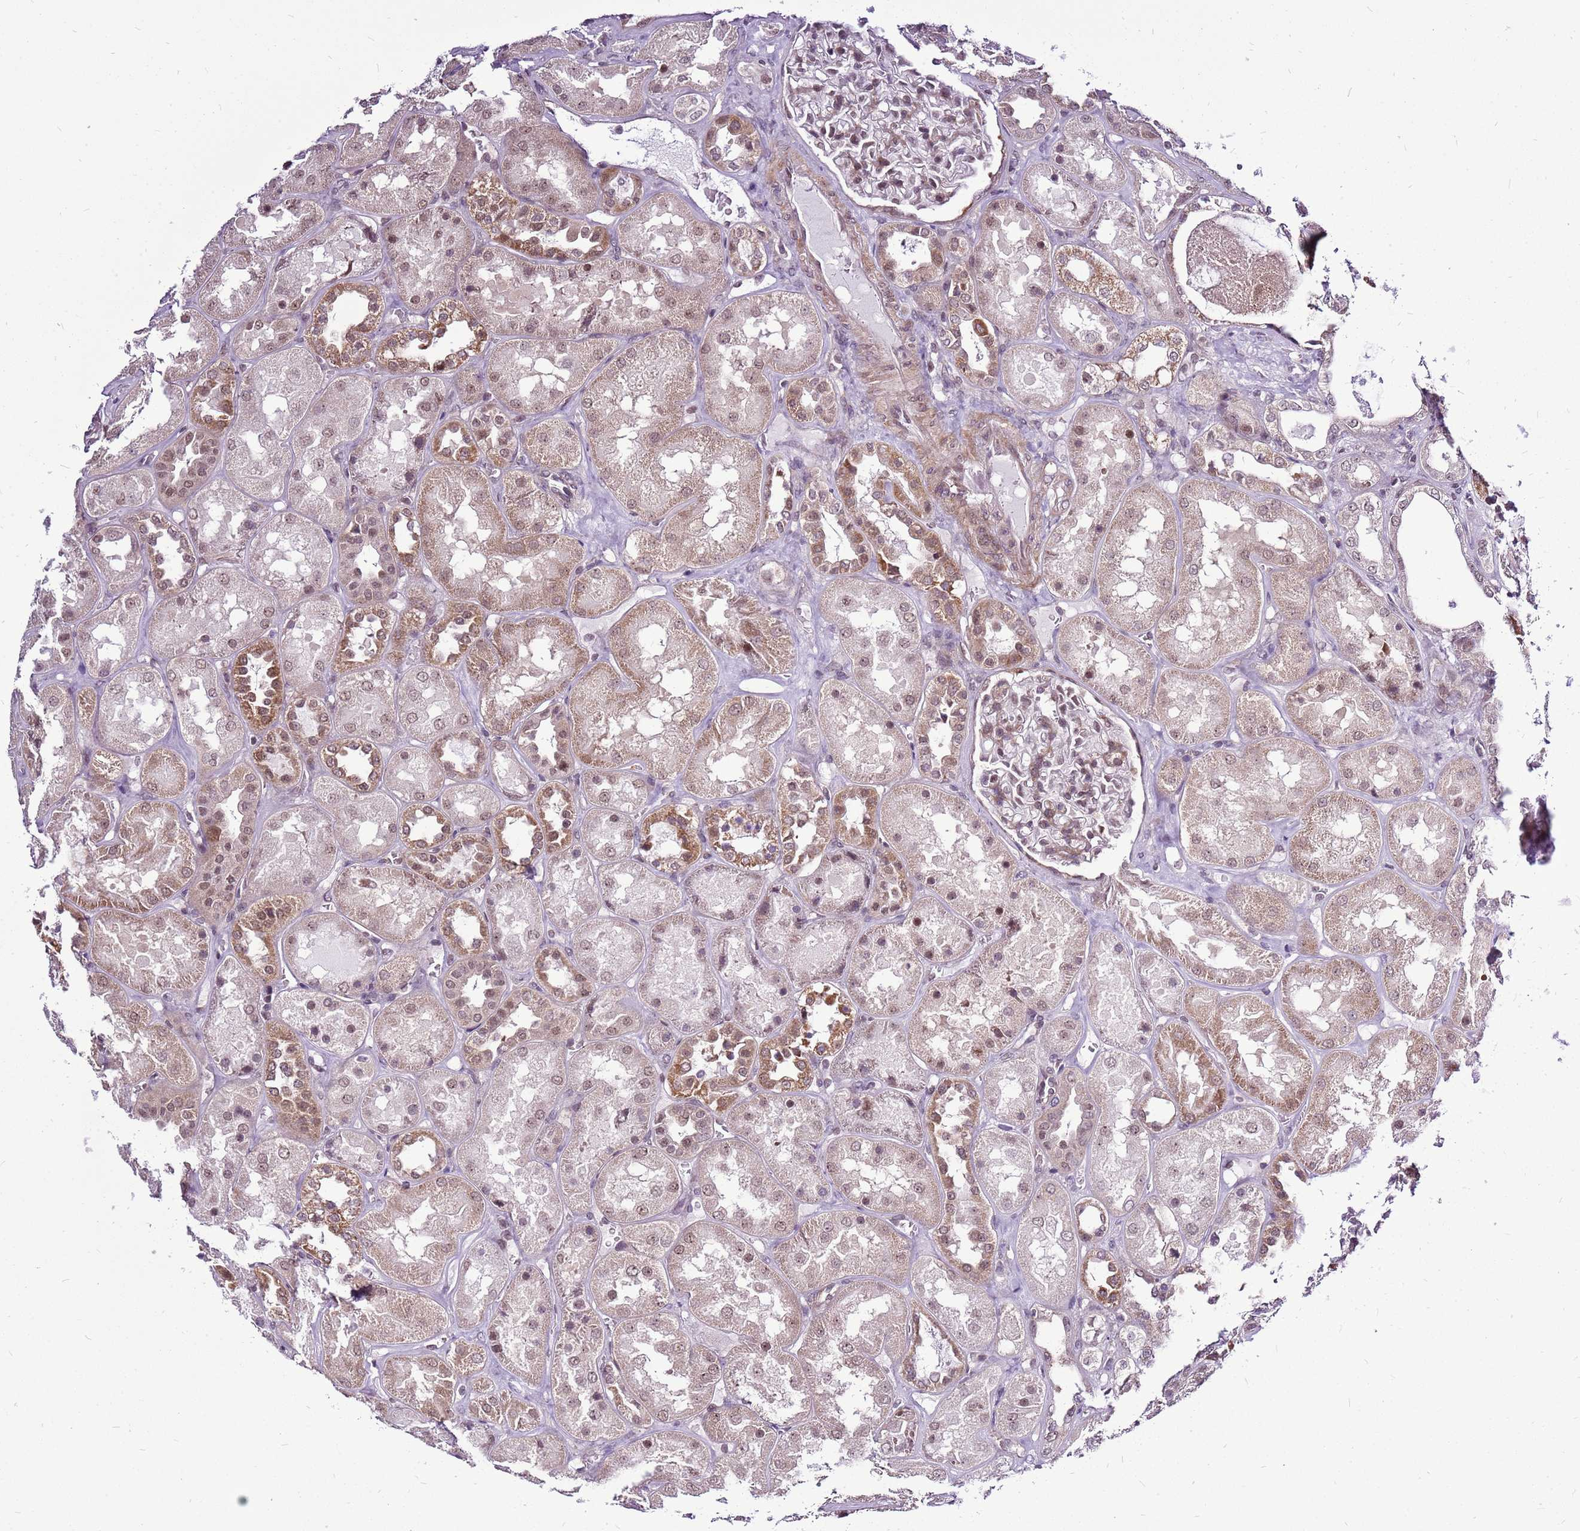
{"staining": {"intensity": "moderate", "quantity": "25%-75%", "location": "nuclear"}, "tissue": "kidney", "cell_type": "Cells in glomeruli", "image_type": "normal", "snomed": [{"axis": "morphology", "description": "Normal tissue, NOS"}, {"axis": "topography", "description": "Kidney"}], "caption": "Immunohistochemical staining of unremarkable human kidney reveals medium levels of moderate nuclear staining in about 25%-75% of cells in glomeruli.", "gene": "CCDC166", "patient": {"sex": "male", "age": 70}}